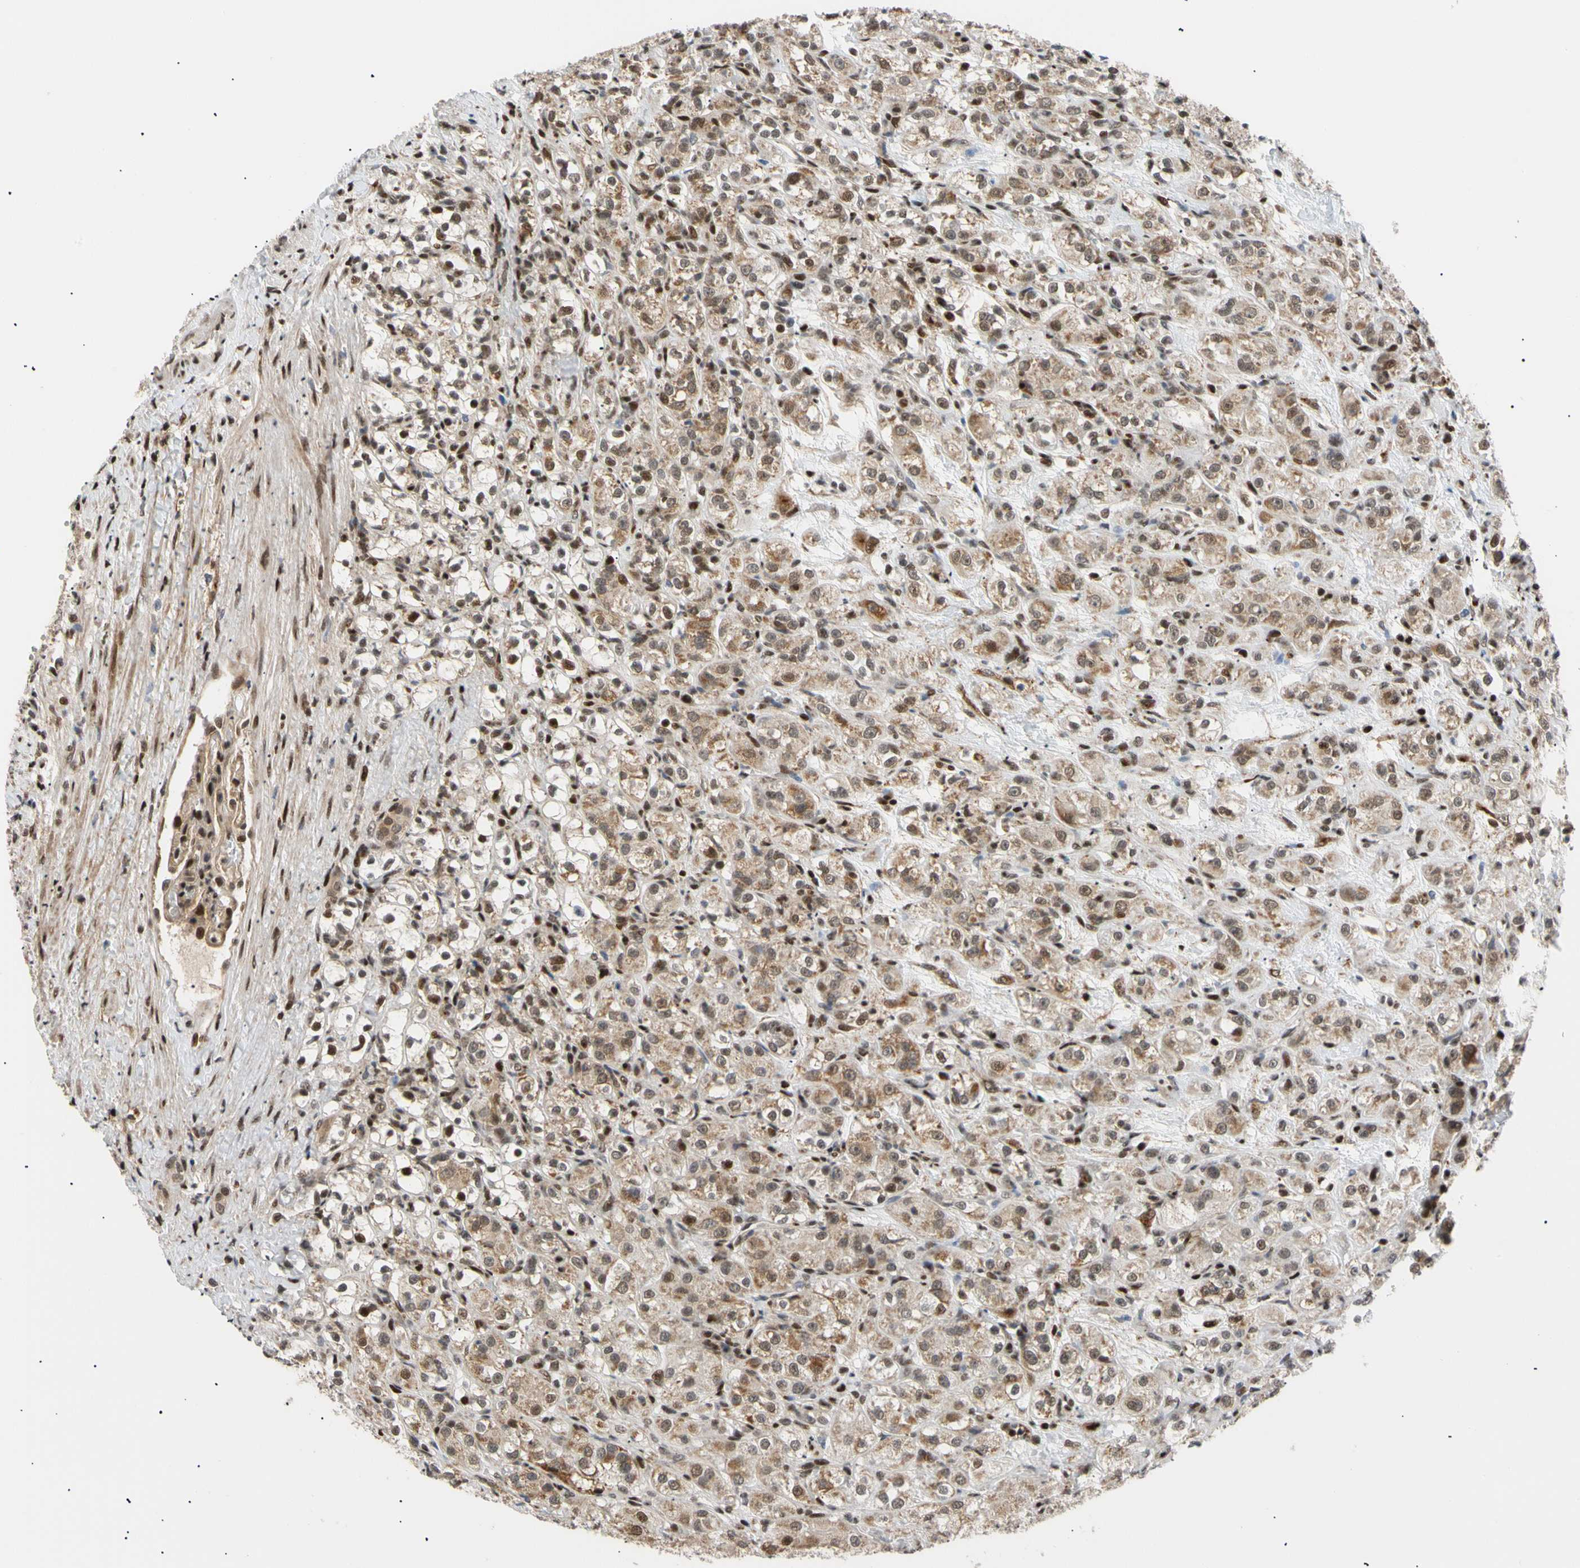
{"staining": {"intensity": "moderate", "quantity": ">75%", "location": "cytoplasmic/membranous"}, "tissue": "renal cancer", "cell_type": "Tumor cells", "image_type": "cancer", "snomed": [{"axis": "morphology", "description": "Normal tissue, NOS"}, {"axis": "morphology", "description": "Adenocarcinoma, NOS"}, {"axis": "topography", "description": "Kidney"}], "caption": "Tumor cells show moderate cytoplasmic/membranous staining in approximately >75% of cells in renal adenocarcinoma.", "gene": "E2F1", "patient": {"sex": "male", "age": 61}}